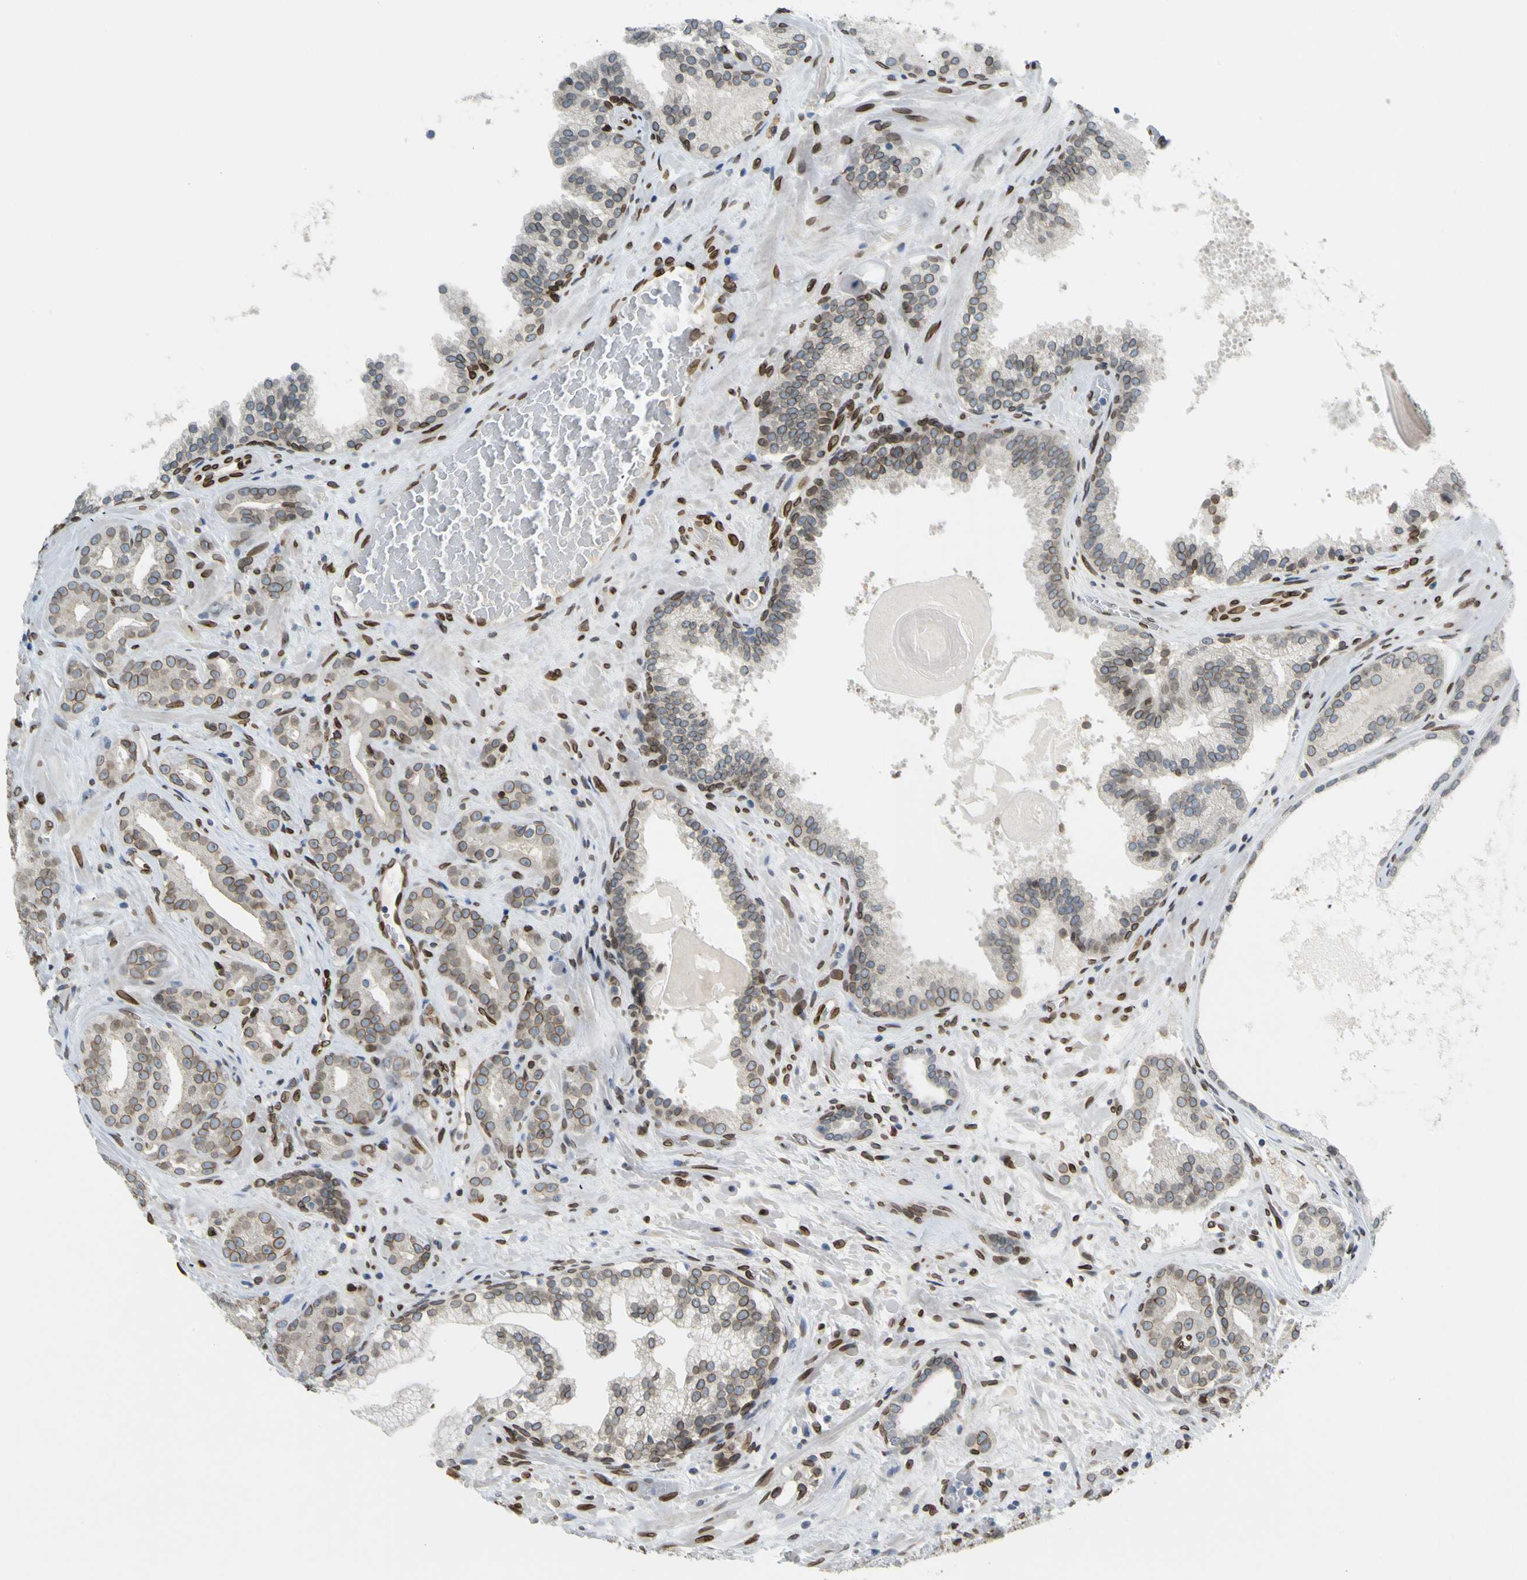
{"staining": {"intensity": "weak", "quantity": ">75%", "location": "cytoplasmic/membranous,nuclear"}, "tissue": "prostate cancer", "cell_type": "Tumor cells", "image_type": "cancer", "snomed": [{"axis": "morphology", "description": "Adenocarcinoma, Low grade"}, {"axis": "topography", "description": "Prostate"}], "caption": "Prostate cancer (adenocarcinoma (low-grade)) tissue shows weak cytoplasmic/membranous and nuclear positivity in approximately >75% of tumor cells, visualized by immunohistochemistry.", "gene": "SUN1", "patient": {"sex": "male", "age": 63}}